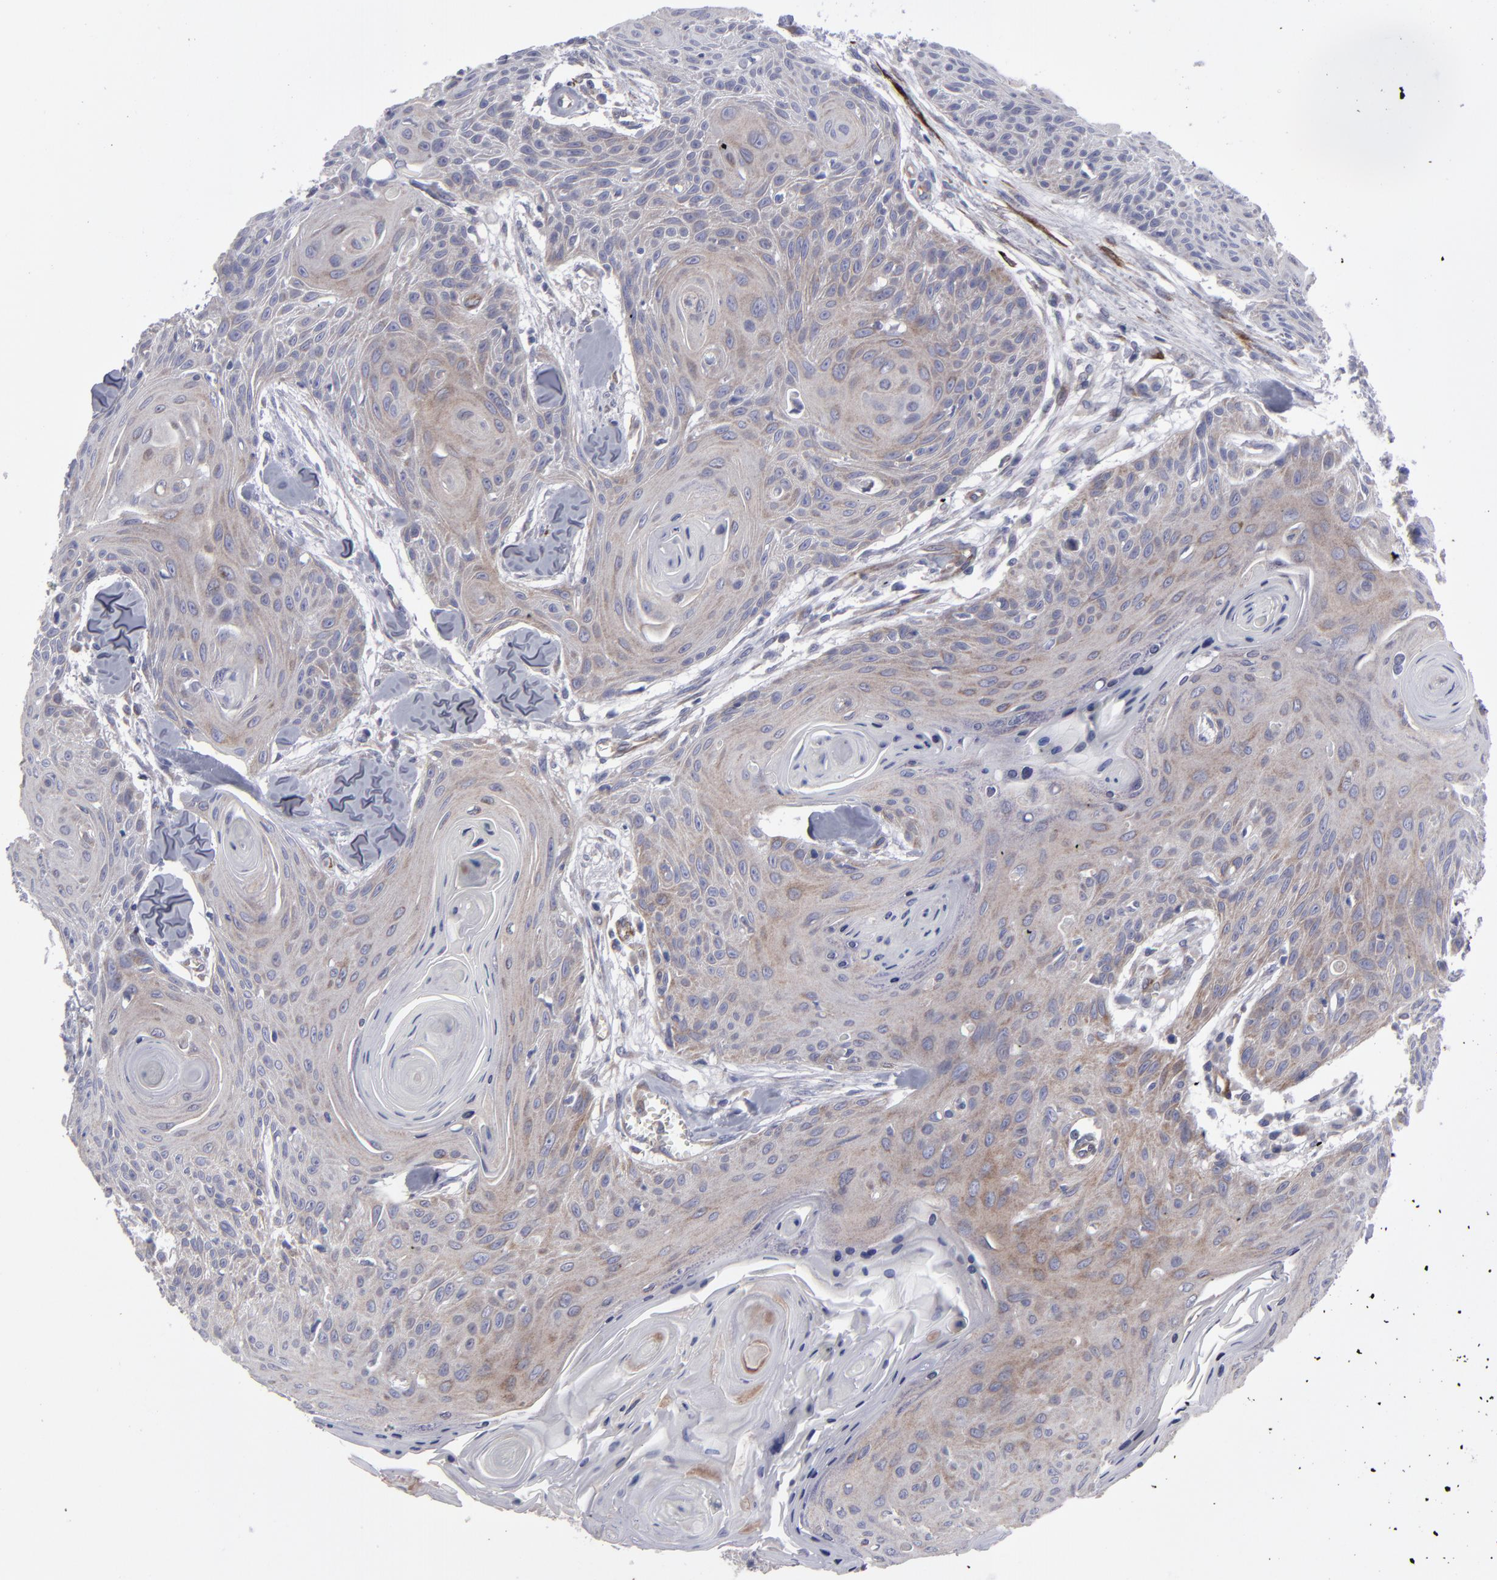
{"staining": {"intensity": "weak", "quantity": ">75%", "location": "cytoplasmic/membranous"}, "tissue": "head and neck cancer", "cell_type": "Tumor cells", "image_type": "cancer", "snomed": [{"axis": "morphology", "description": "Squamous cell carcinoma, NOS"}, {"axis": "morphology", "description": "Squamous cell carcinoma, metastatic, NOS"}, {"axis": "topography", "description": "Lymph node"}, {"axis": "topography", "description": "Salivary gland"}, {"axis": "topography", "description": "Head-Neck"}], "caption": "Head and neck cancer was stained to show a protein in brown. There is low levels of weak cytoplasmic/membranous staining in approximately >75% of tumor cells.", "gene": "SLMAP", "patient": {"sex": "female", "age": 74}}